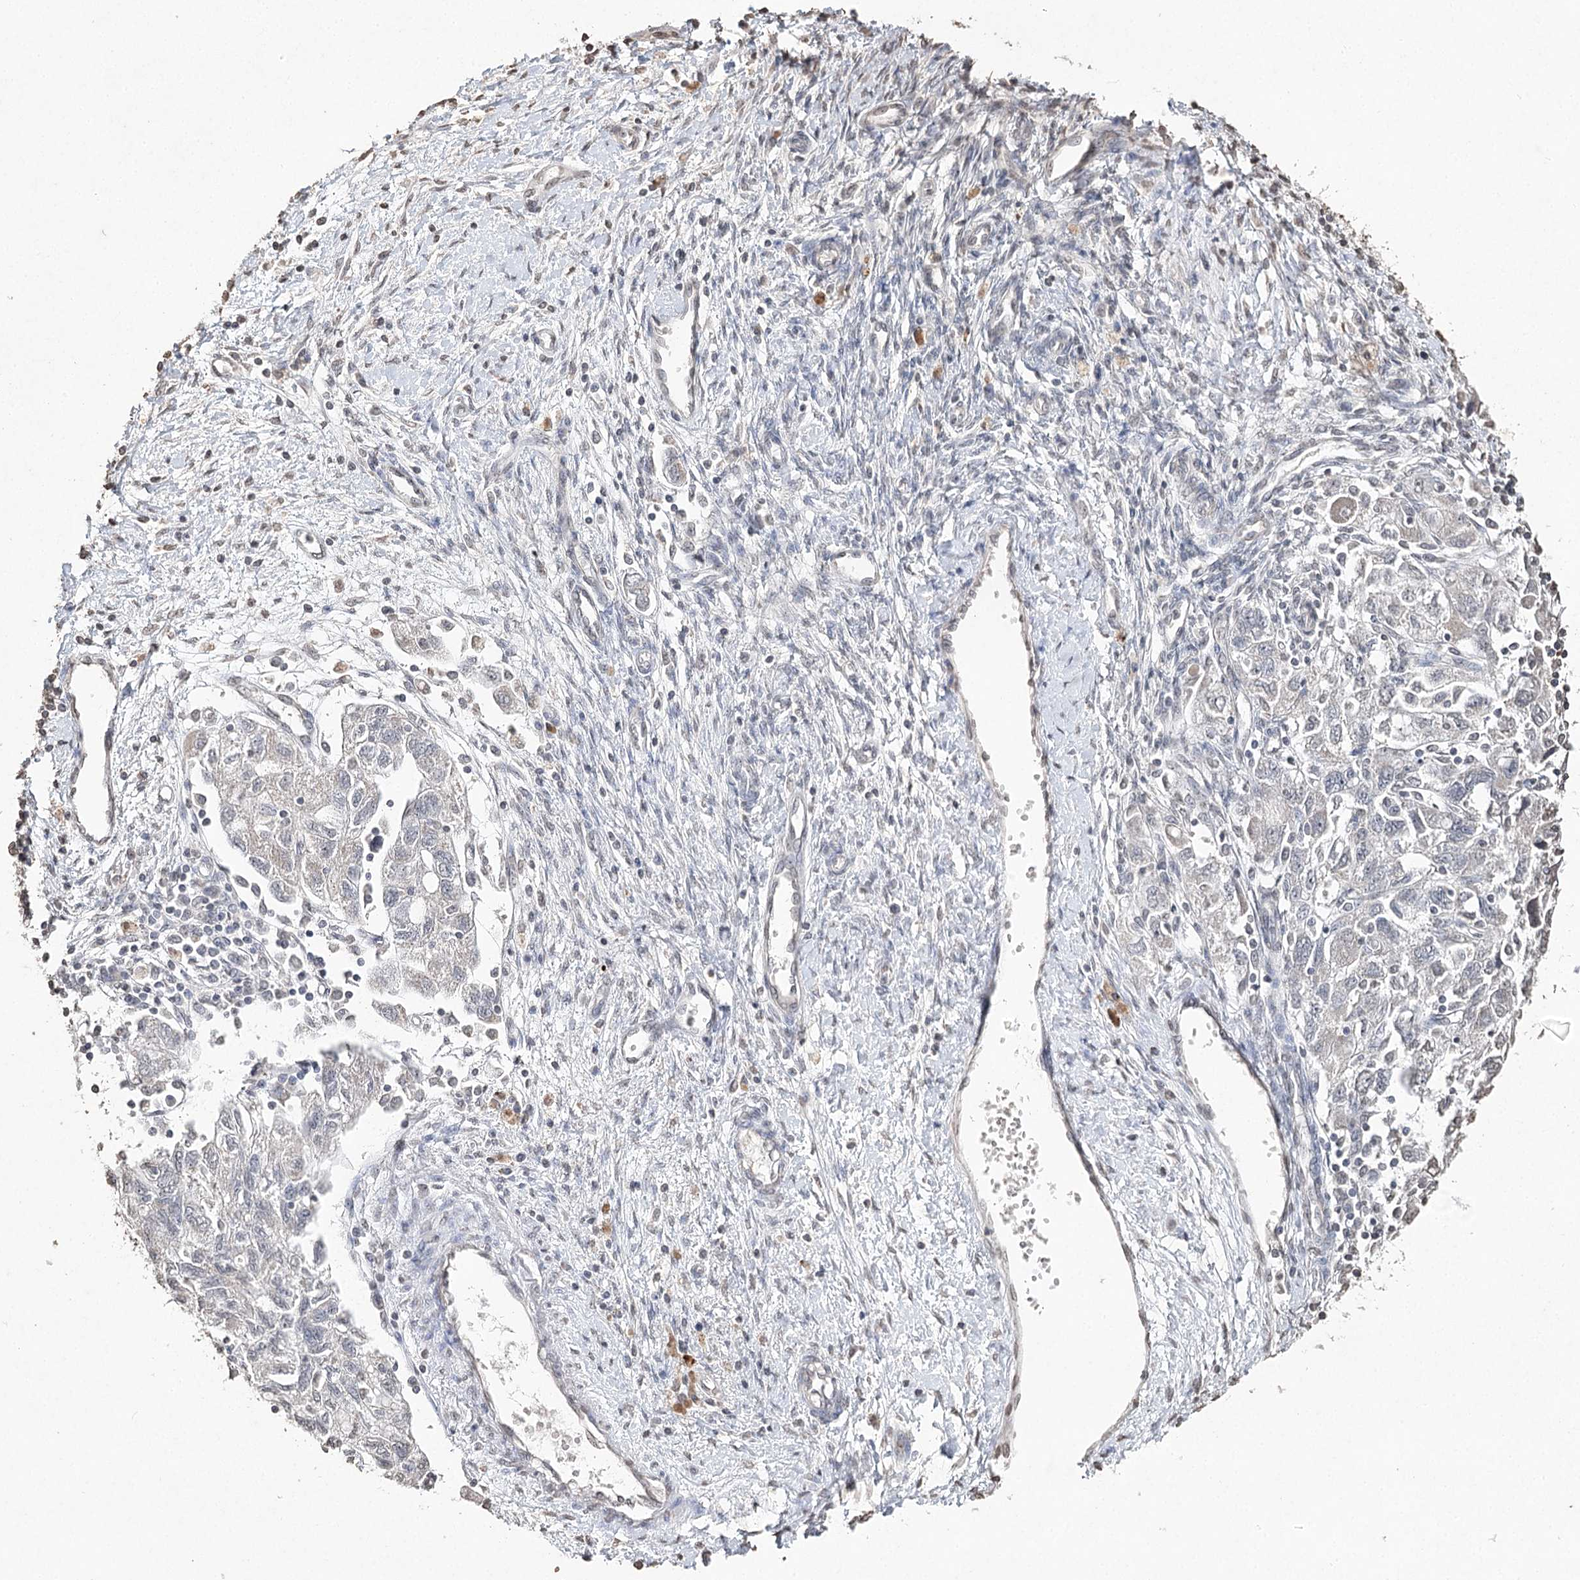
{"staining": {"intensity": "negative", "quantity": "none", "location": "none"}, "tissue": "ovarian cancer", "cell_type": "Tumor cells", "image_type": "cancer", "snomed": [{"axis": "morphology", "description": "Carcinoma, NOS"}, {"axis": "morphology", "description": "Cystadenocarcinoma, serous, NOS"}, {"axis": "topography", "description": "Ovary"}], "caption": "This is a micrograph of immunohistochemistry (IHC) staining of serous cystadenocarcinoma (ovarian), which shows no staining in tumor cells. Brightfield microscopy of immunohistochemistry (IHC) stained with DAB (brown) and hematoxylin (blue), captured at high magnification.", "gene": "DMXL1", "patient": {"sex": "female", "age": 69}}